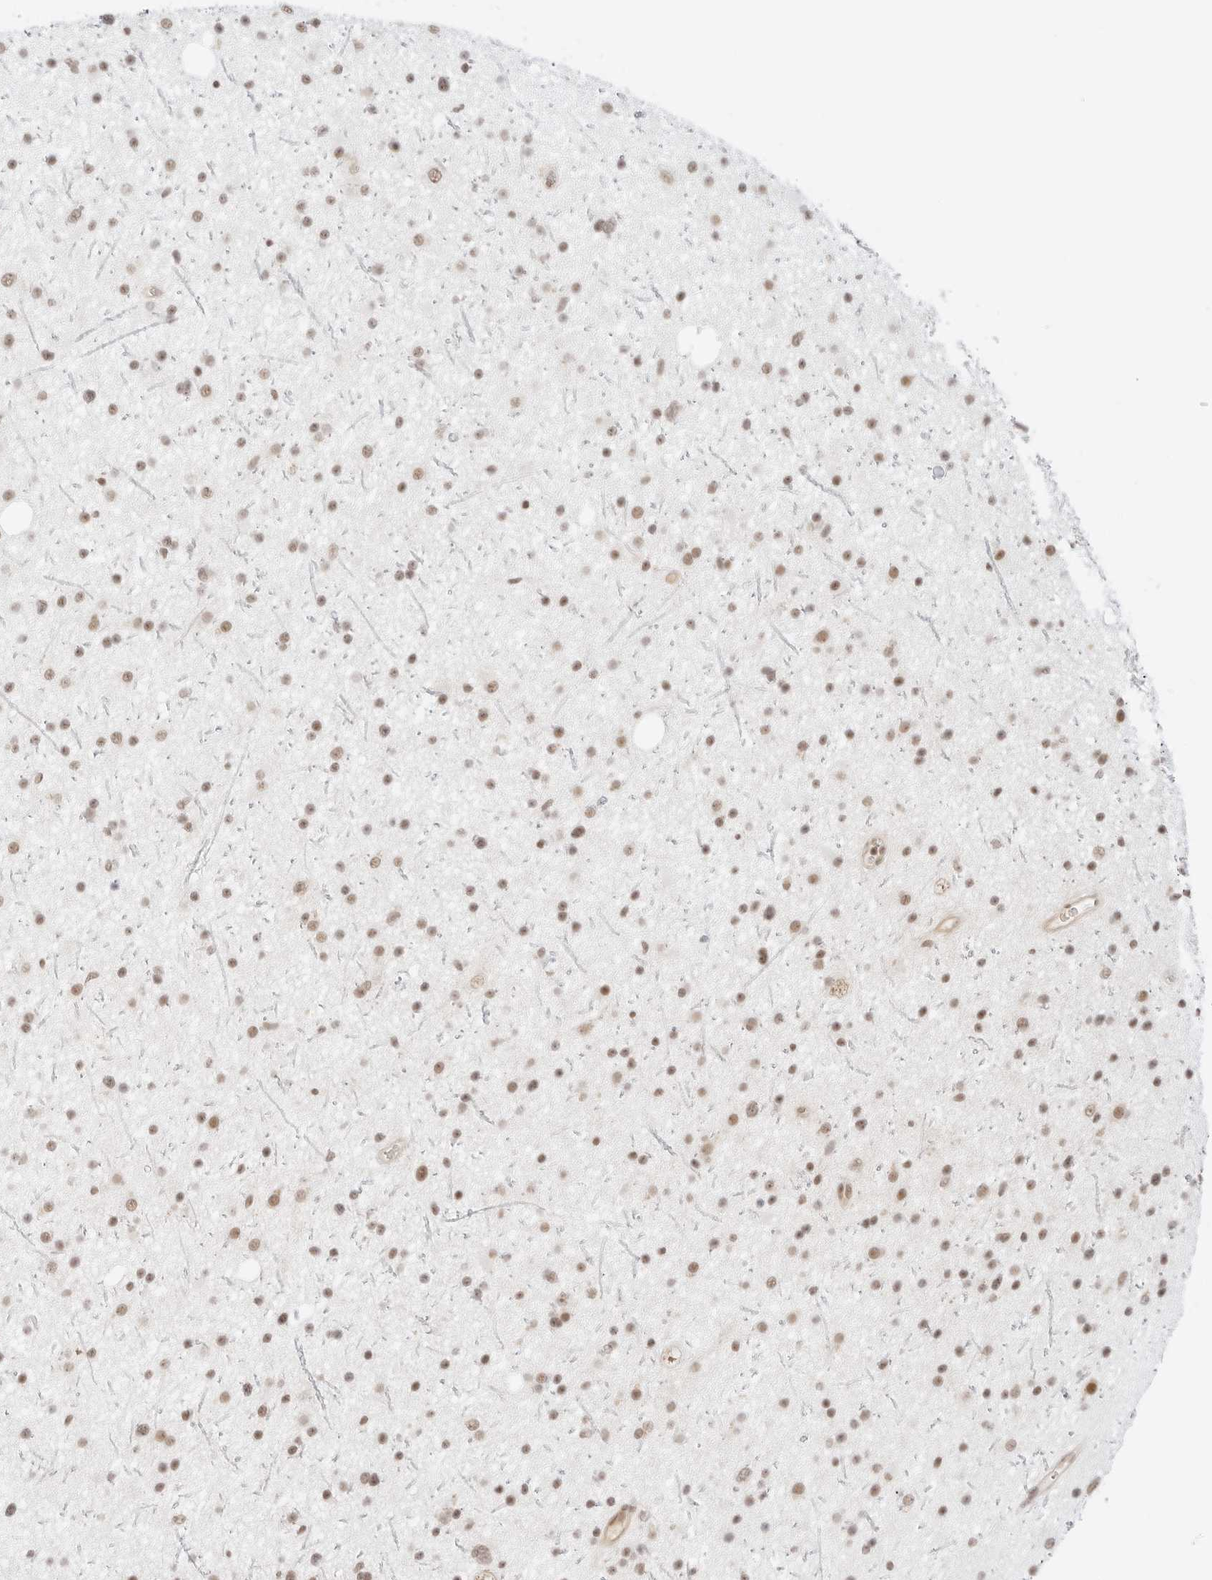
{"staining": {"intensity": "weak", "quantity": ">75%", "location": "nuclear"}, "tissue": "glioma", "cell_type": "Tumor cells", "image_type": "cancer", "snomed": [{"axis": "morphology", "description": "Glioma, malignant, Low grade"}, {"axis": "topography", "description": "Cerebral cortex"}], "caption": "Human glioma stained with a brown dye shows weak nuclear positive staining in about >75% of tumor cells.", "gene": "ITGA6", "patient": {"sex": "female", "age": 39}}